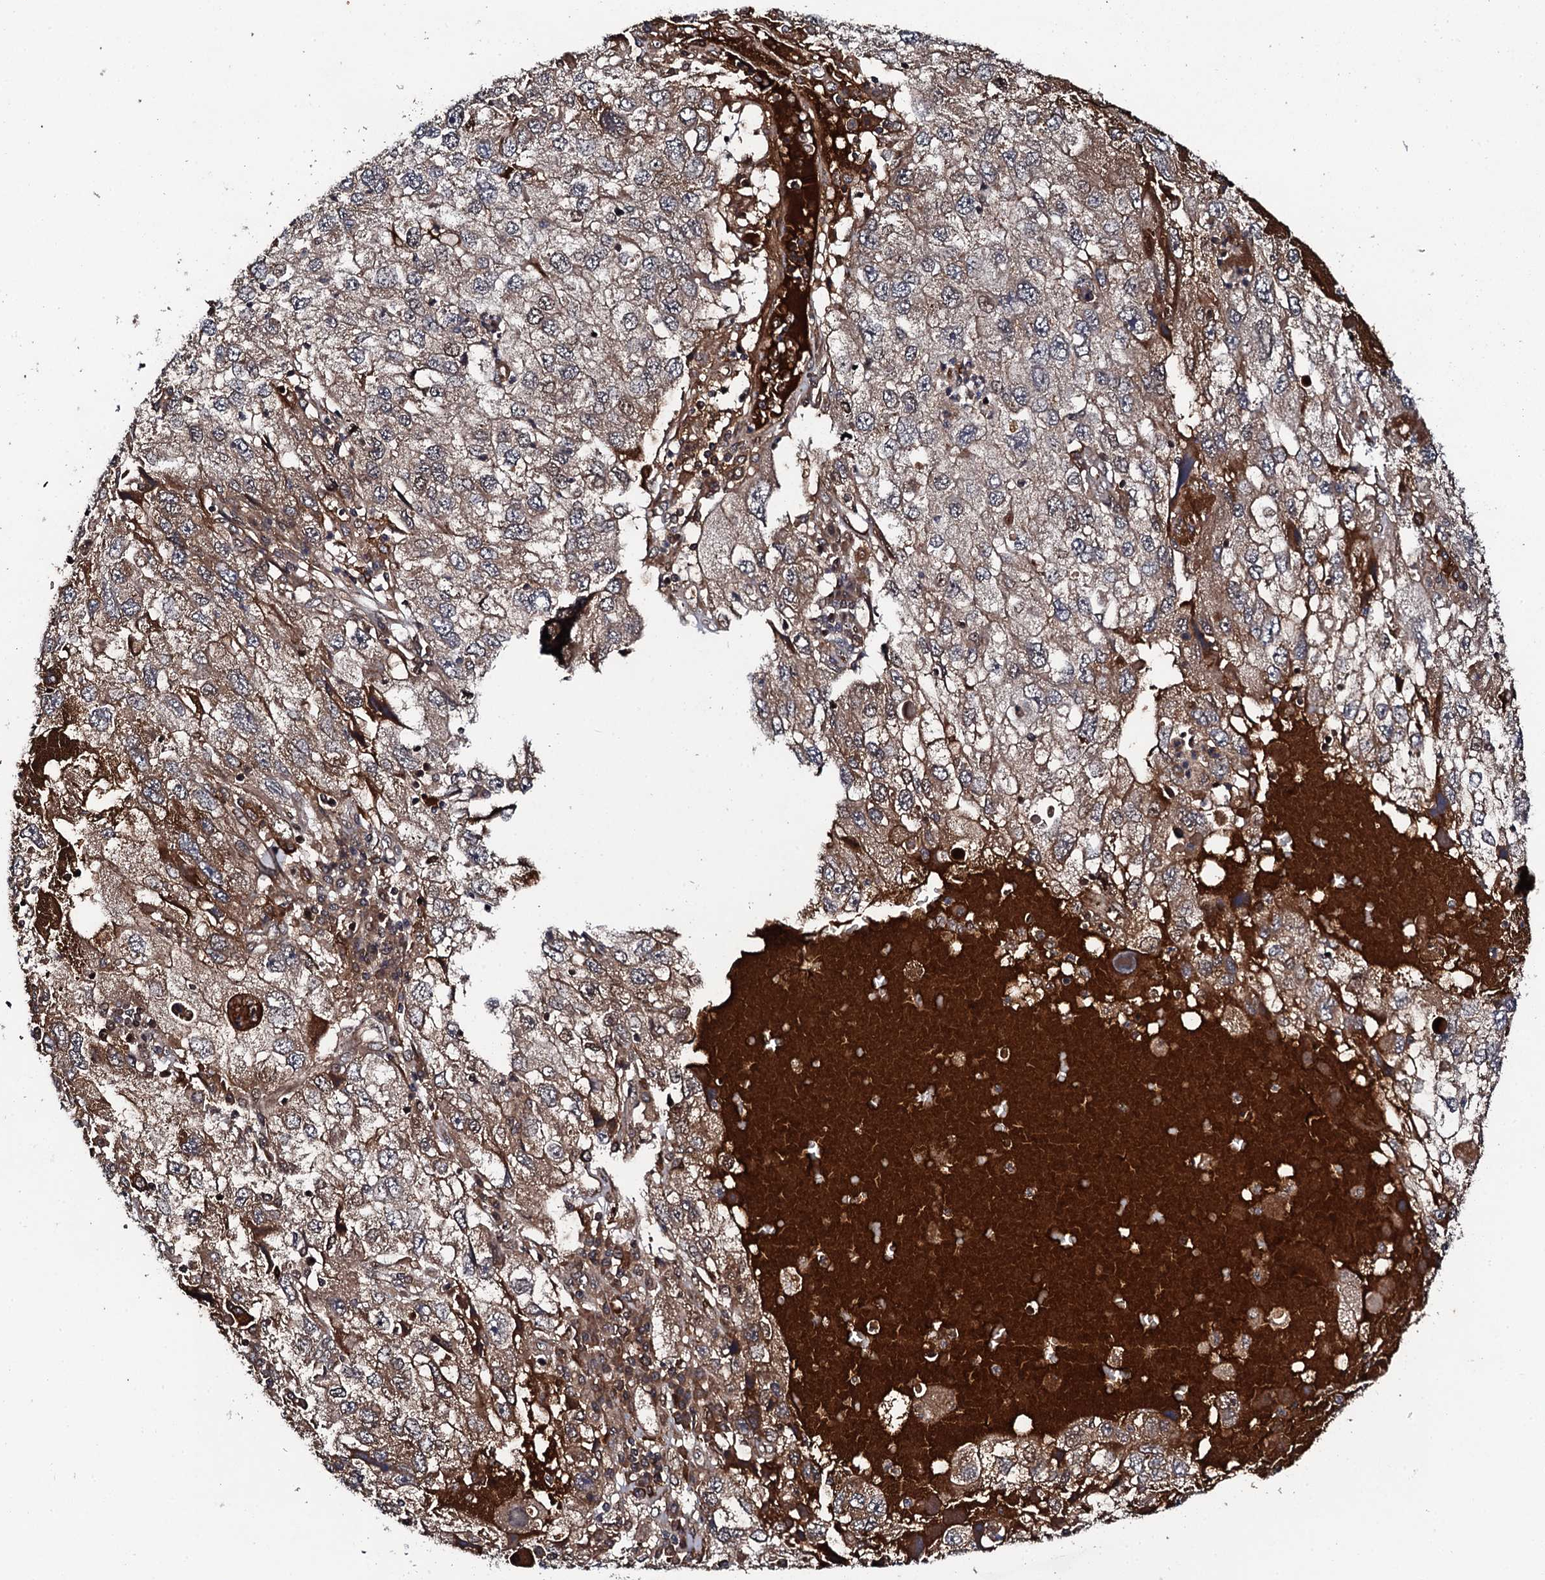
{"staining": {"intensity": "weak", "quantity": "25%-75%", "location": "cytoplasmic/membranous"}, "tissue": "endometrial cancer", "cell_type": "Tumor cells", "image_type": "cancer", "snomed": [{"axis": "morphology", "description": "Adenocarcinoma, NOS"}, {"axis": "topography", "description": "Endometrium"}], "caption": "High-magnification brightfield microscopy of adenocarcinoma (endometrial) stained with DAB (3,3'-diaminobenzidine) (brown) and counterstained with hematoxylin (blue). tumor cells exhibit weak cytoplasmic/membranous expression is appreciated in about25%-75% of cells.", "gene": "FAM111A", "patient": {"sex": "female", "age": 49}}